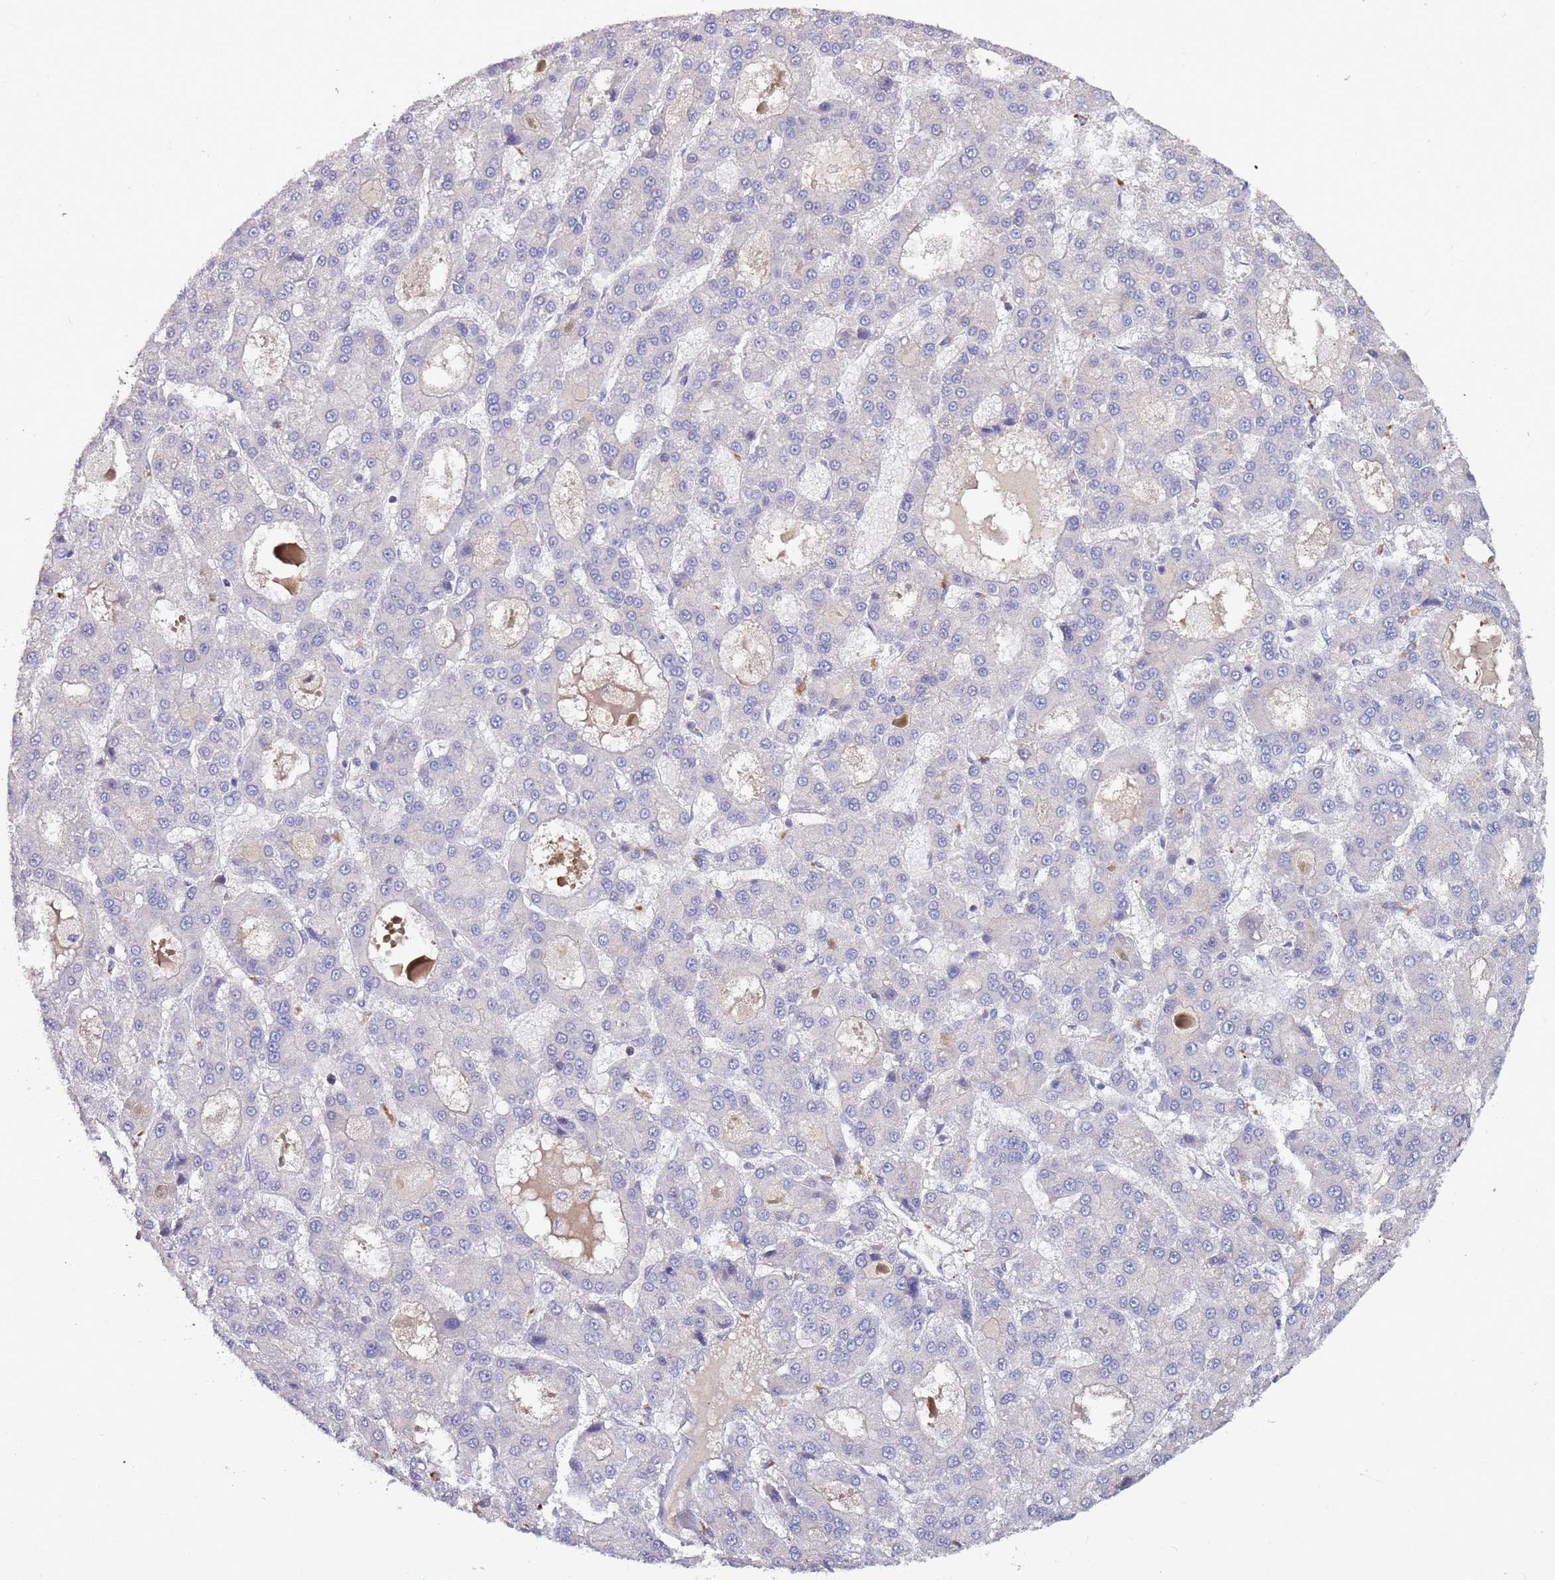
{"staining": {"intensity": "negative", "quantity": "none", "location": "none"}, "tissue": "liver cancer", "cell_type": "Tumor cells", "image_type": "cancer", "snomed": [{"axis": "morphology", "description": "Carcinoma, Hepatocellular, NOS"}, {"axis": "topography", "description": "Liver"}], "caption": "Immunohistochemistry image of neoplastic tissue: human liver hepatocellular carcinoma stained with DAB (3,3'-diaminobenzidine) exhibits no significant protein staining in tumor cells.", "gene": "IGIP", "patient": {"sex": "male", "age": 70}}